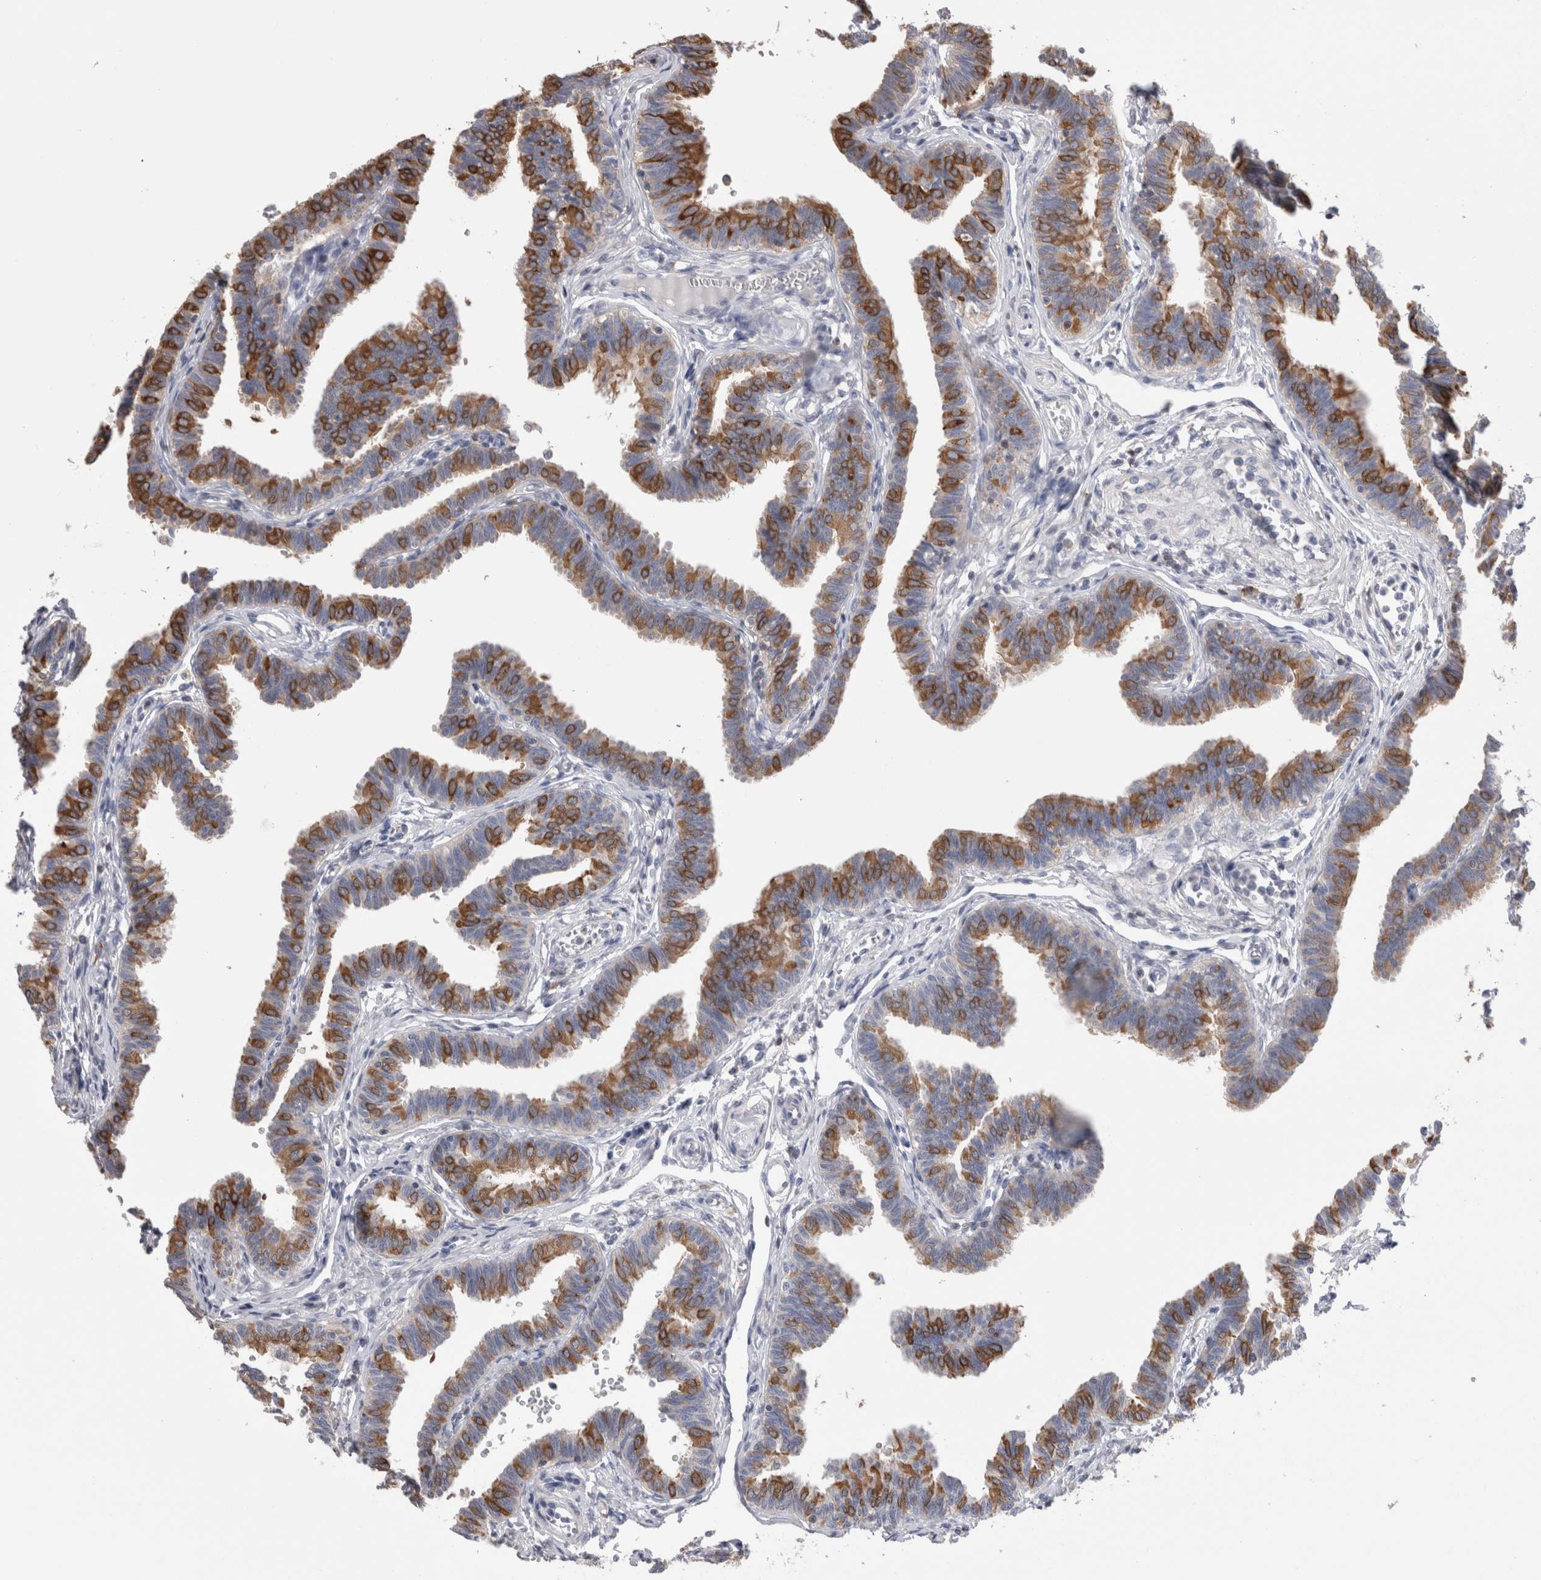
{"staining": {"intensity": "moderate", "quantity": ">75%", "location": "cytoplasmic/membranous"}, "tissue": "fallopian tube", "cell_type": "Glandular cells", "image_type": "normal", "snomed": [{"axis": "morphology", "description": "Normal tissue, NOS"}, {"axis": "topography", "description": "Fallopian tube"}, {"axis": "topography", "description": "Ovary"}], "caption": "An immunohistochemistry (IHC) micrograph of unremarkable tissue is shown. Protein staining in brown highlights moderate cytoplasmic/membranous positivity in fallopian tube within glandular cells. (DAB (3,3'-diaminobenzidine) IHC with brightfield microscopy, high magnification).", "gene": "DCTN6", "patient": {"sex": "female", "age": 23}}